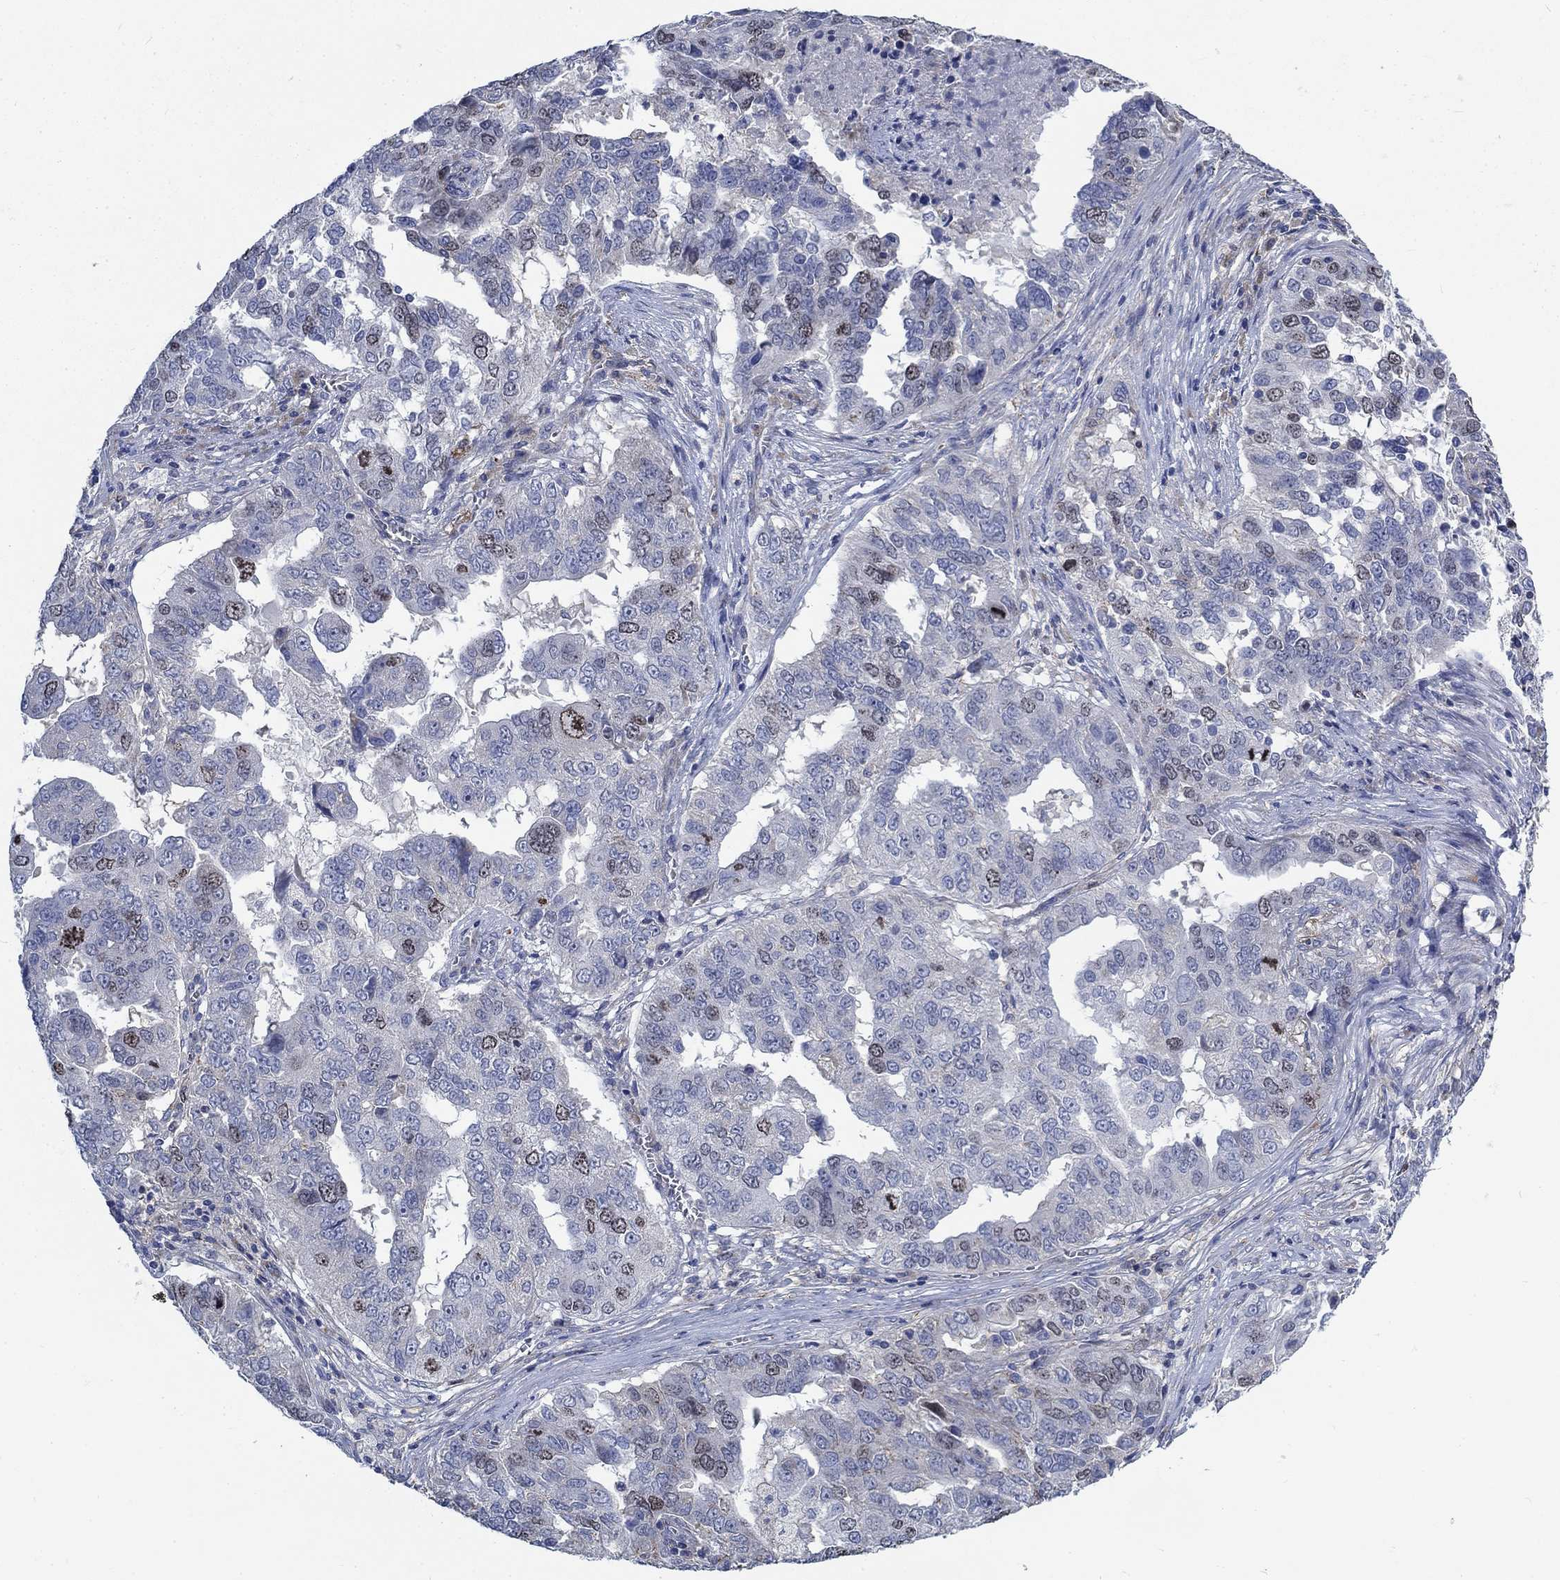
{"staining": {"intensity": "moderate", "quantity": "<25%", "location": "nuclear"}, "tissue": "ovarian cancer", "cell_type": "Tumor cells", "image_type": "cancer", "snomed": [{"axis": "morphology", "description": "Carcinoma, endometroid"}, {"axis": "topography", "description": "Soft tissue"}, {"axis": "topography", "description": "Ovary"}], "caption": "DAB immunohistochemical staining of human endometroid carcinoma (ovarian) exhibits moderate nuclear protein positivity in about <25% of tumor cells. Nuclei are stained in blue.", "gene": "MMP24", "patient": {"sex": "female", "age": 52}}